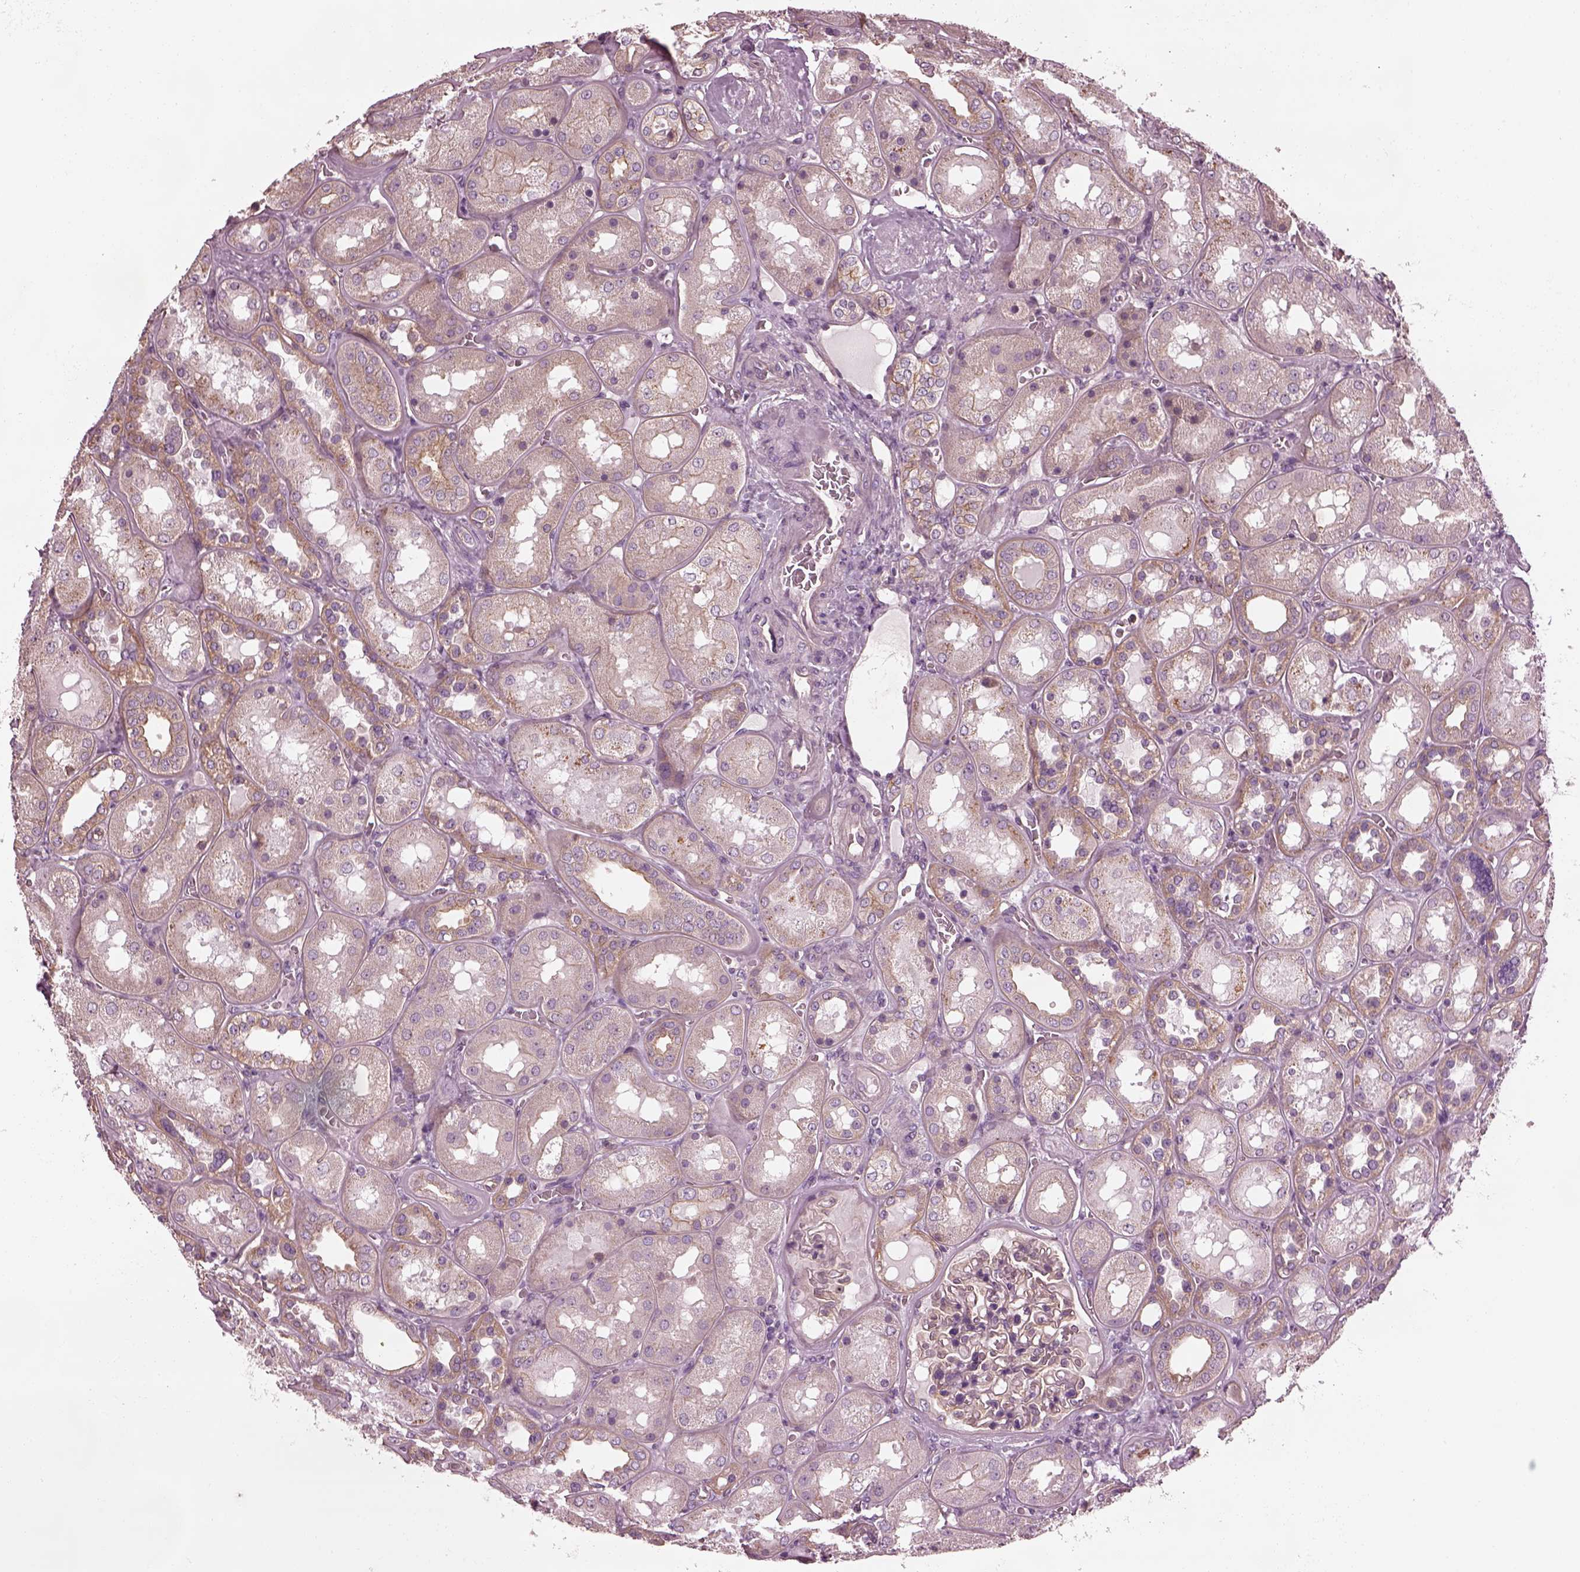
{"staining": {"intensity": "negative", "quantity": "none", "location": "none"}, "tissue": "kidney", "cell_type": "Cells in glomeruli", "image_type": "normal", "snomed": [{"axis": "morphology", "description": "Normal tissue, NOS"}, {"axis": "topography", "description": "Kidney"}], "caption": "IHC histopathology image of unremarkable human kidney stained for a protein (brown), which shows no expression in cells in glomeruli.", "gene": "ODAD1", "patient": {"sex": "male", "age": 73}}